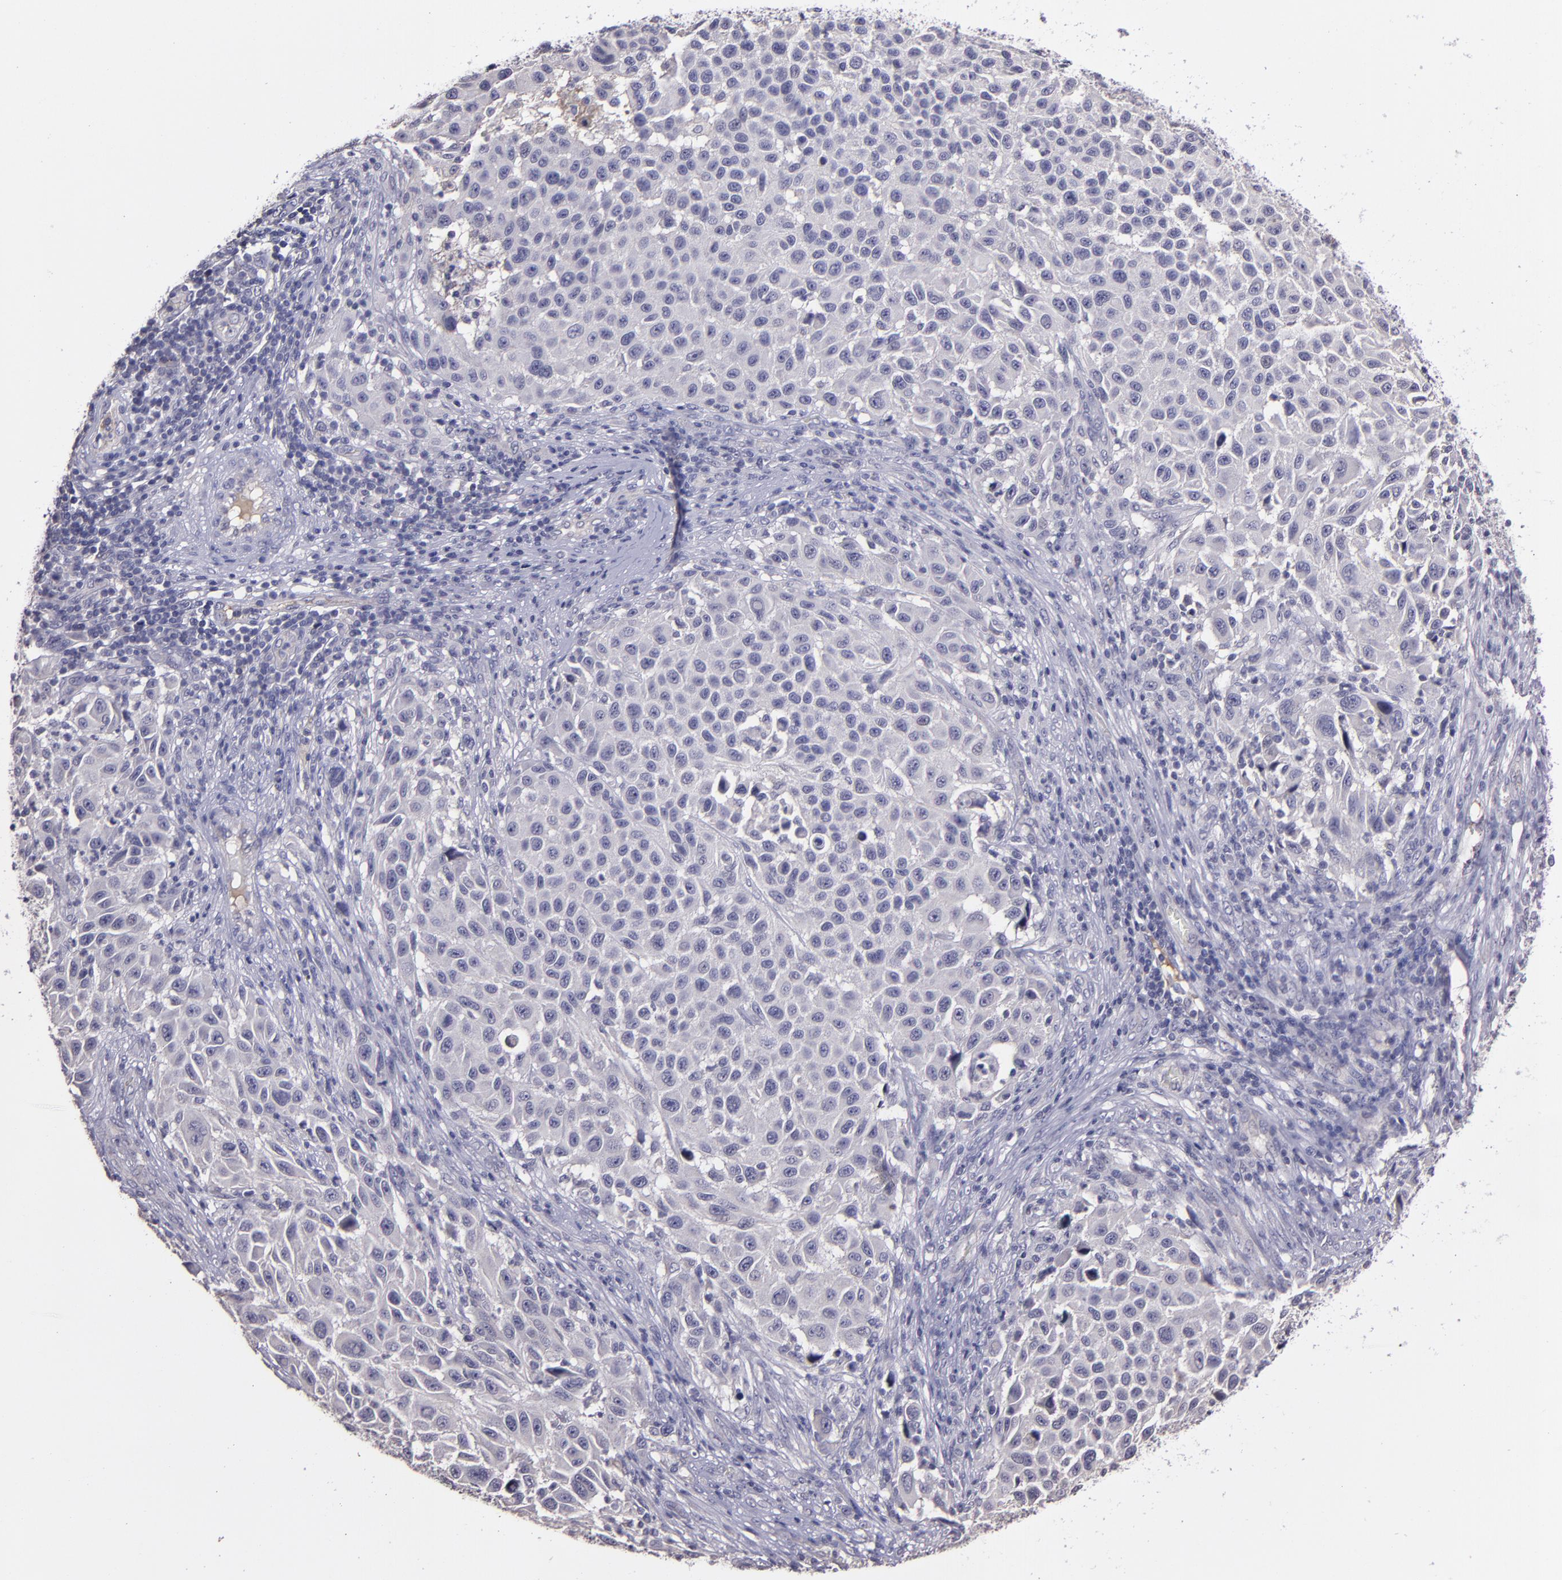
{"staining": {"intensity": "negative", "quantity": "none", "location": "none"}, "tissue": "melanoma", "cell_type": "Tumor cells", "image_type": "cancer", "snomed": [{"axis": "morphology", "description": "Malignant melanoma, Metastatic site"}, {"axis": "topography", "description": "Lymph node"}], "caption": "There is no significant staining in tumor cells of melanoma. The staining is performed using DAB brown chromogen with nuclei counter-stained in using hematoxylin.", "gene": "MASP1", "patient": {"sex": "male", "age": 61}}